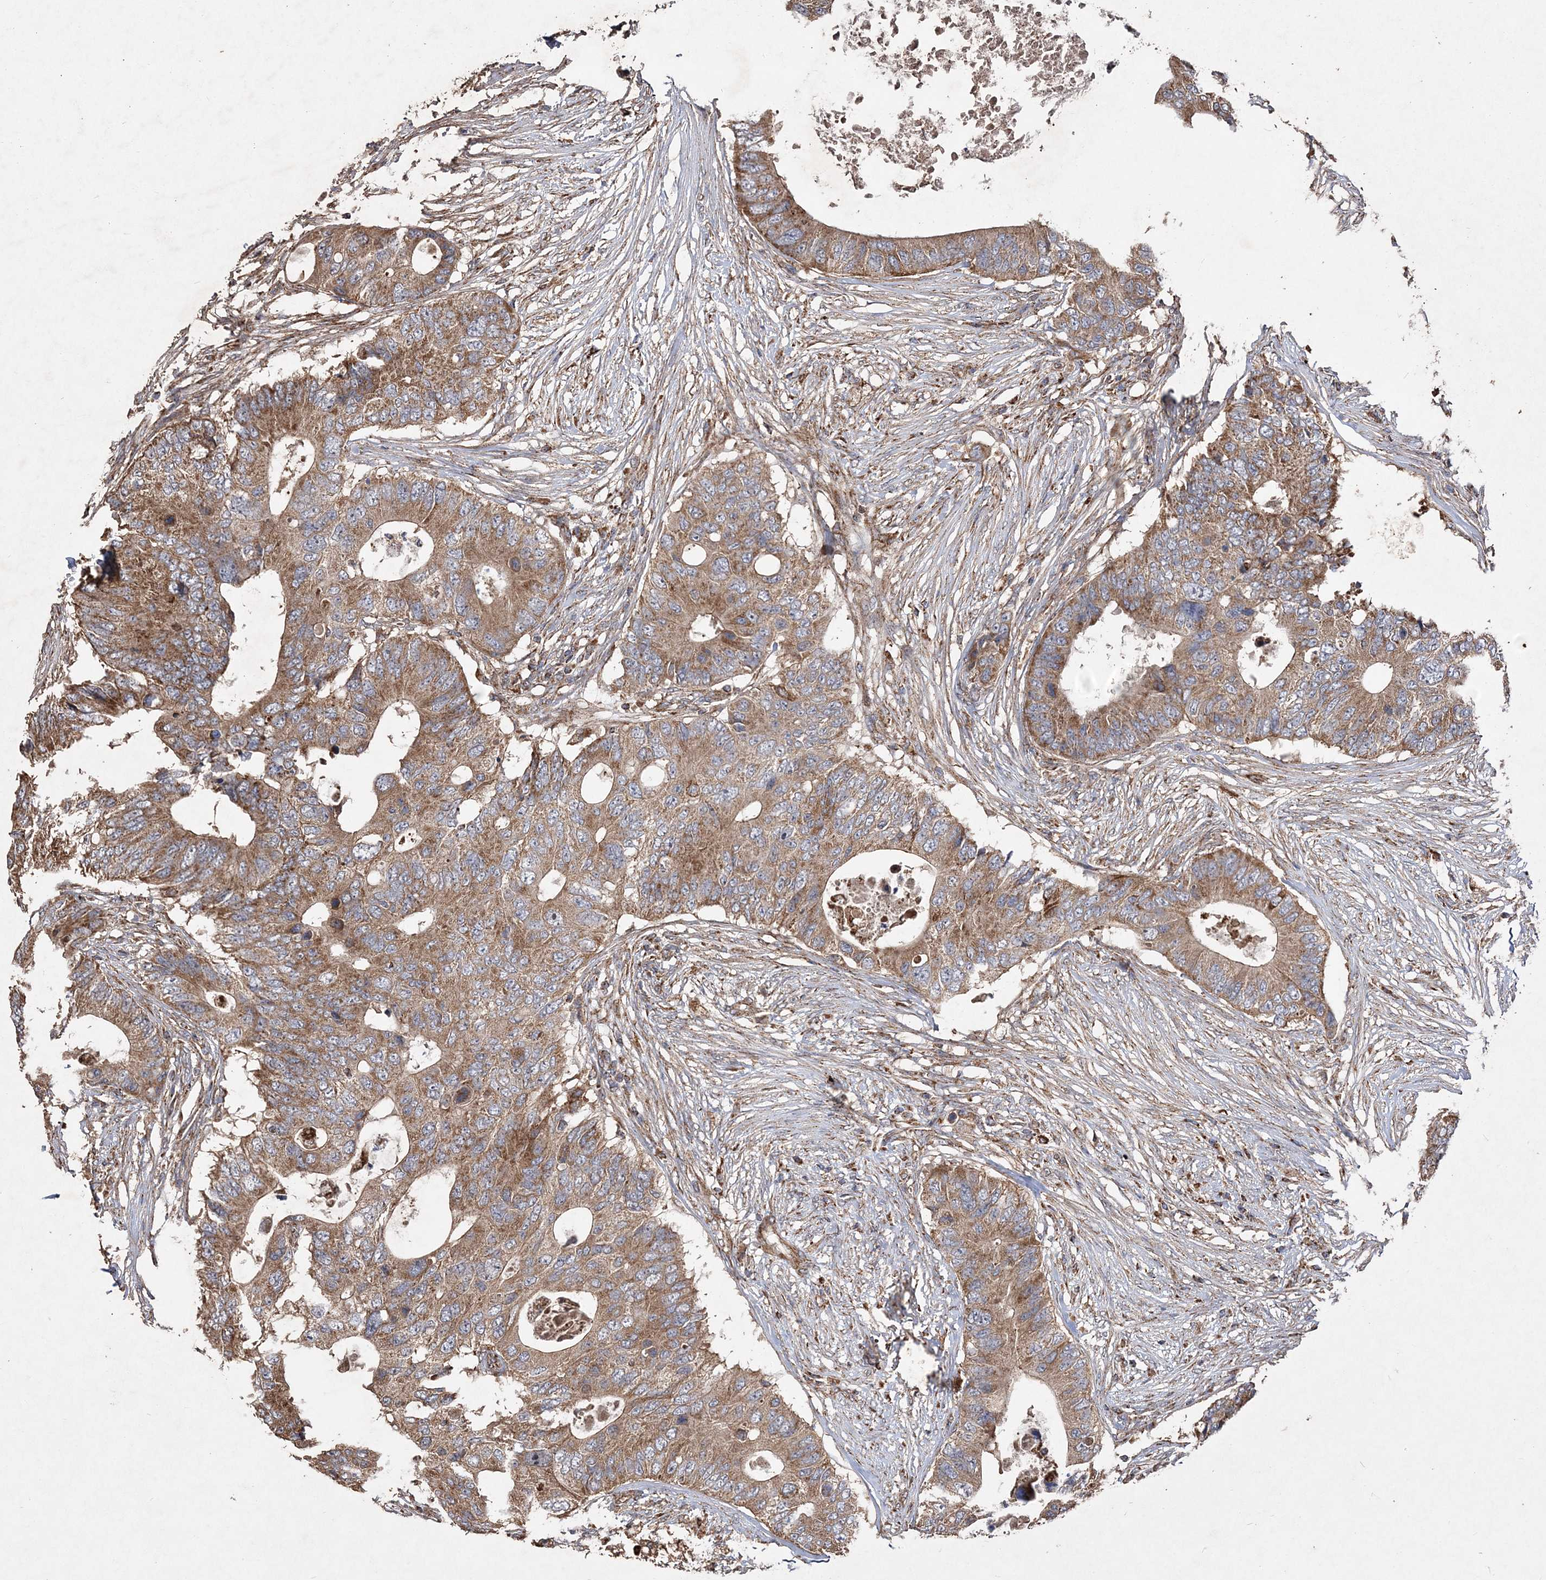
{"staining": {"intensity": "moderate", "quantity": ">75%", "location": "cytoplasmic/membranous"}, "tissue": "colorectal cancer", "cell_type": "Tumor cells", "image_type": "cancer", "snomed": [{"axis": "morphology", "description": "Adenocarcinoma, NOS"}, {"axis": "topography", "description": "Colon"}], "caption": "Immunohistochemistry (DAB) staining of colorectal cancer (adenocarcinoma) demonstrates moderate cytoplasmic/membranous protein positivity in approximately >75% of tumor cells.", "gene": "POC5", "patient": {"sex": "male", "age": 71}}